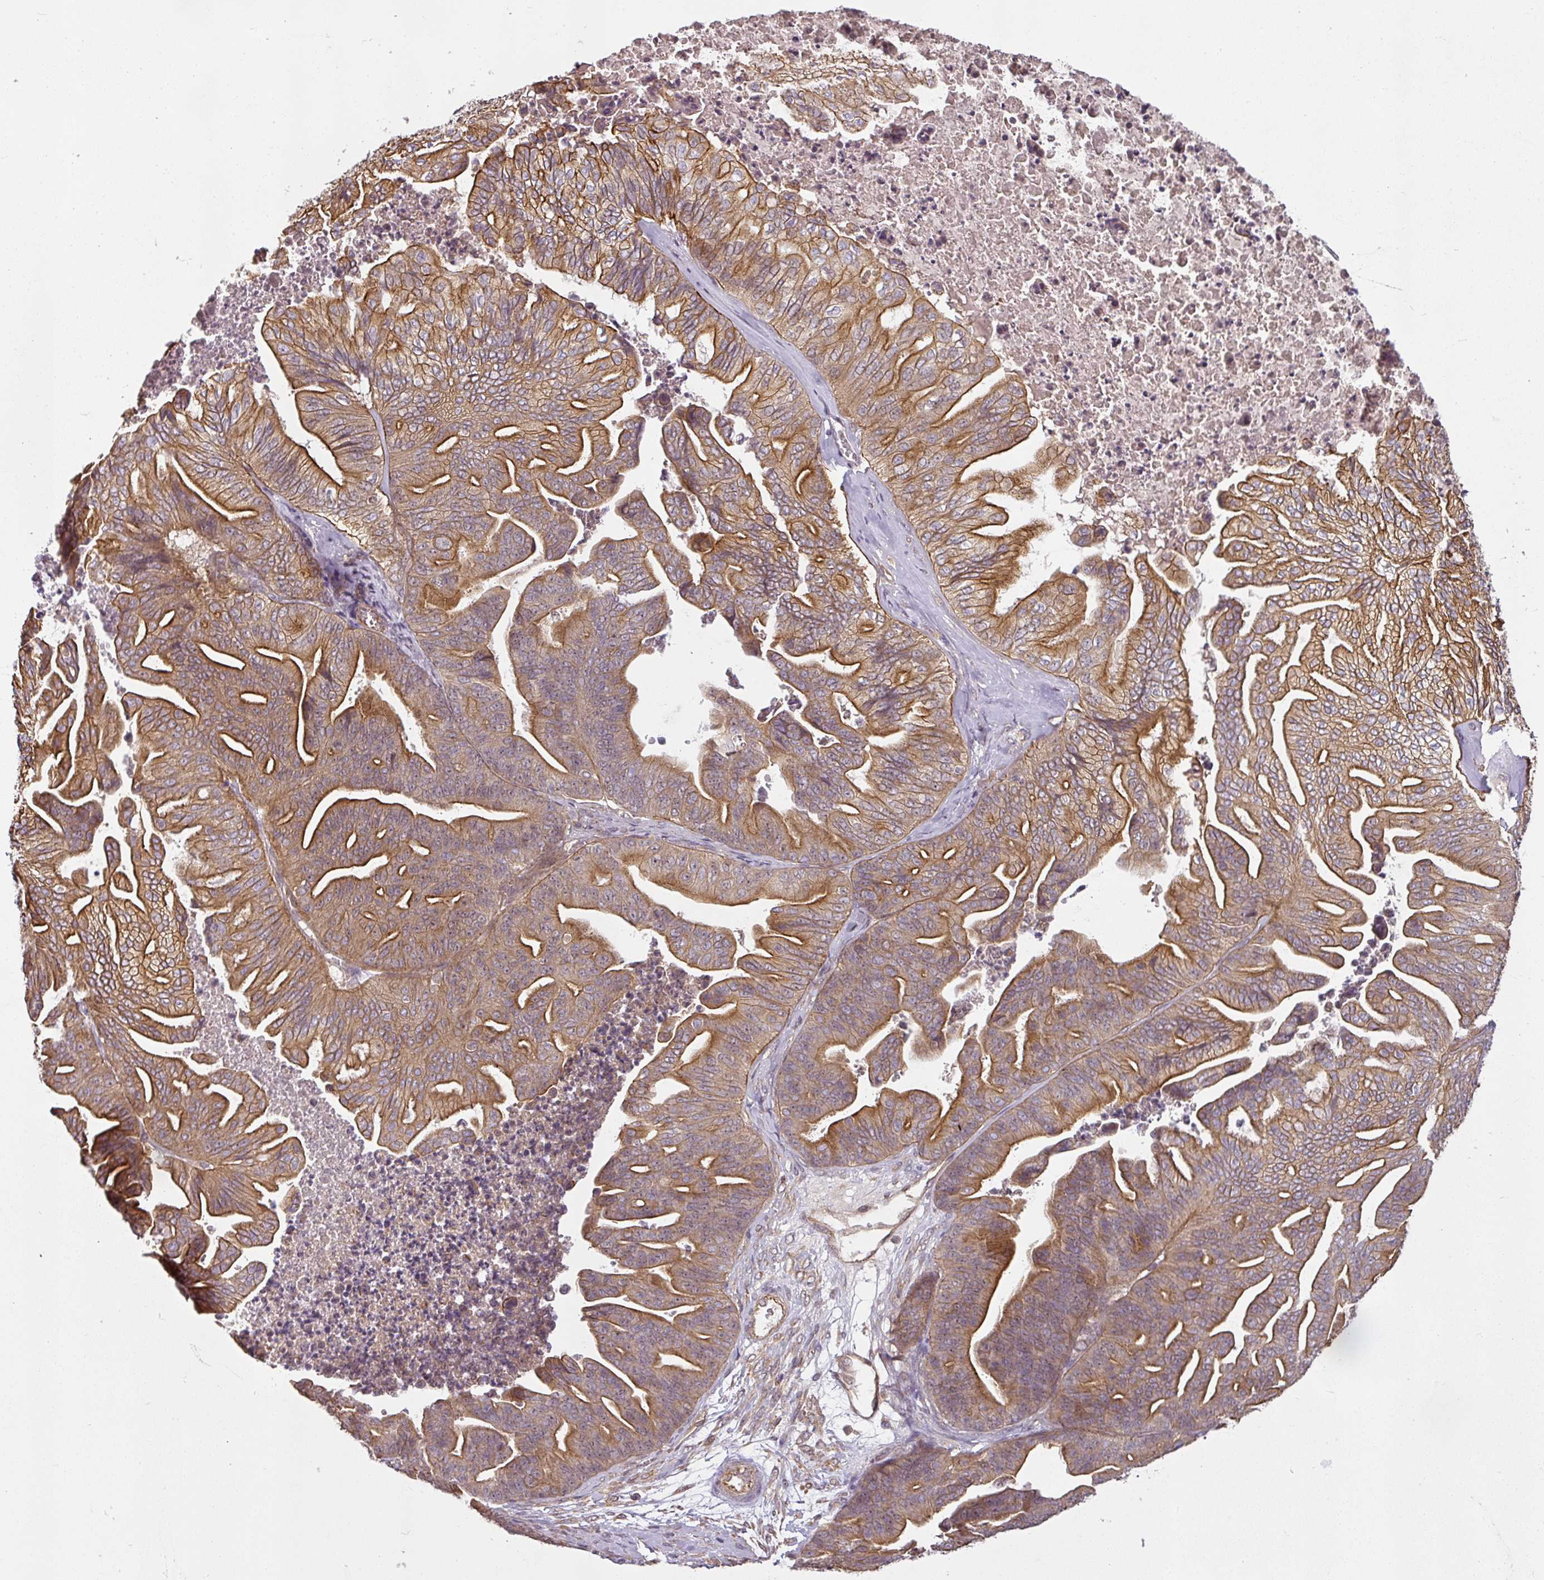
{"staining": {"intensity": "moderate", "quantity": ">75%", "location": "cytoplasmic/membranous"}, "tissue": "ovarian cancer", "cell_type": "Tumor cells", "image_type": "cancer", "snomed": [{"axis": "morphology", "description": "Cystadenocarcinoma, mucinous, NOS"}, {"axis": "topography", "description": "Ovary"}], "caption": "Immunohistochemistry (IHC) (DAB (3,3'-diaminobenzidine)) staining of mucinous cystadenocarcinoma (ovarian) reveals moderate cytoplasmic/membranous protein expression in about >75% of tumor cells.", "gene": "DIMT1", "patient": {"sex": "female", "age": 67}}